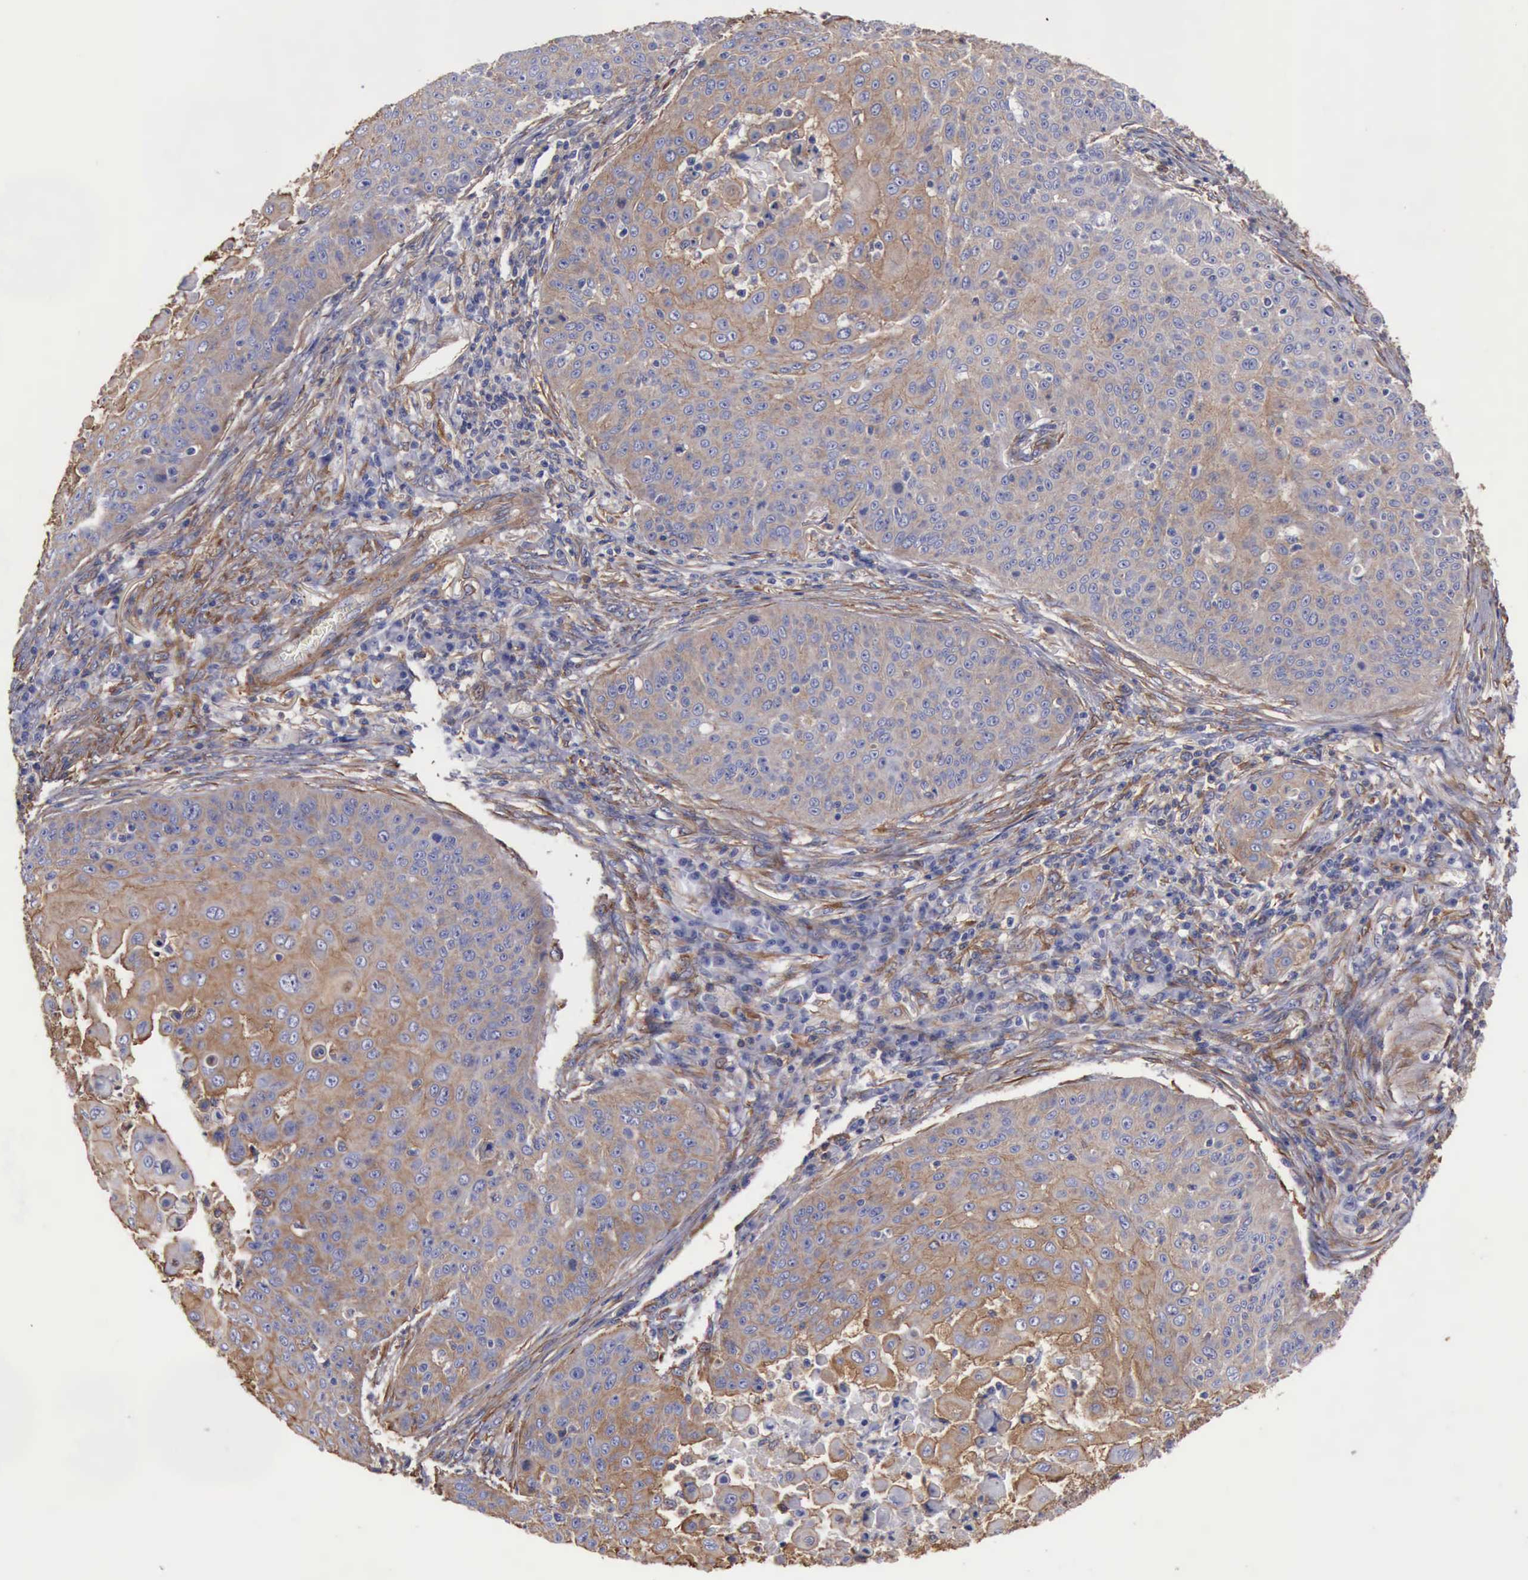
{"staining": {"intensity": "weak", "quantity": "25%-75%", "location": "cytoplasmic/membranous"}, "tissue": "skin cancer", "cell_type": "Tumor cells", "image_type": "cancer", "snomed": [{"axis": "morphology", "description": "Squamous cell carcinoma, NOS"}, {"axis": "topography", "description": "Skin"}], "caption": "A brown stain shows weak cytoplasmic/membranous expression of a protein in skin squamous cell carcinoma tumor cells.", "gene": "FLNA", "patient": {"sex": "male", "age": 82}}